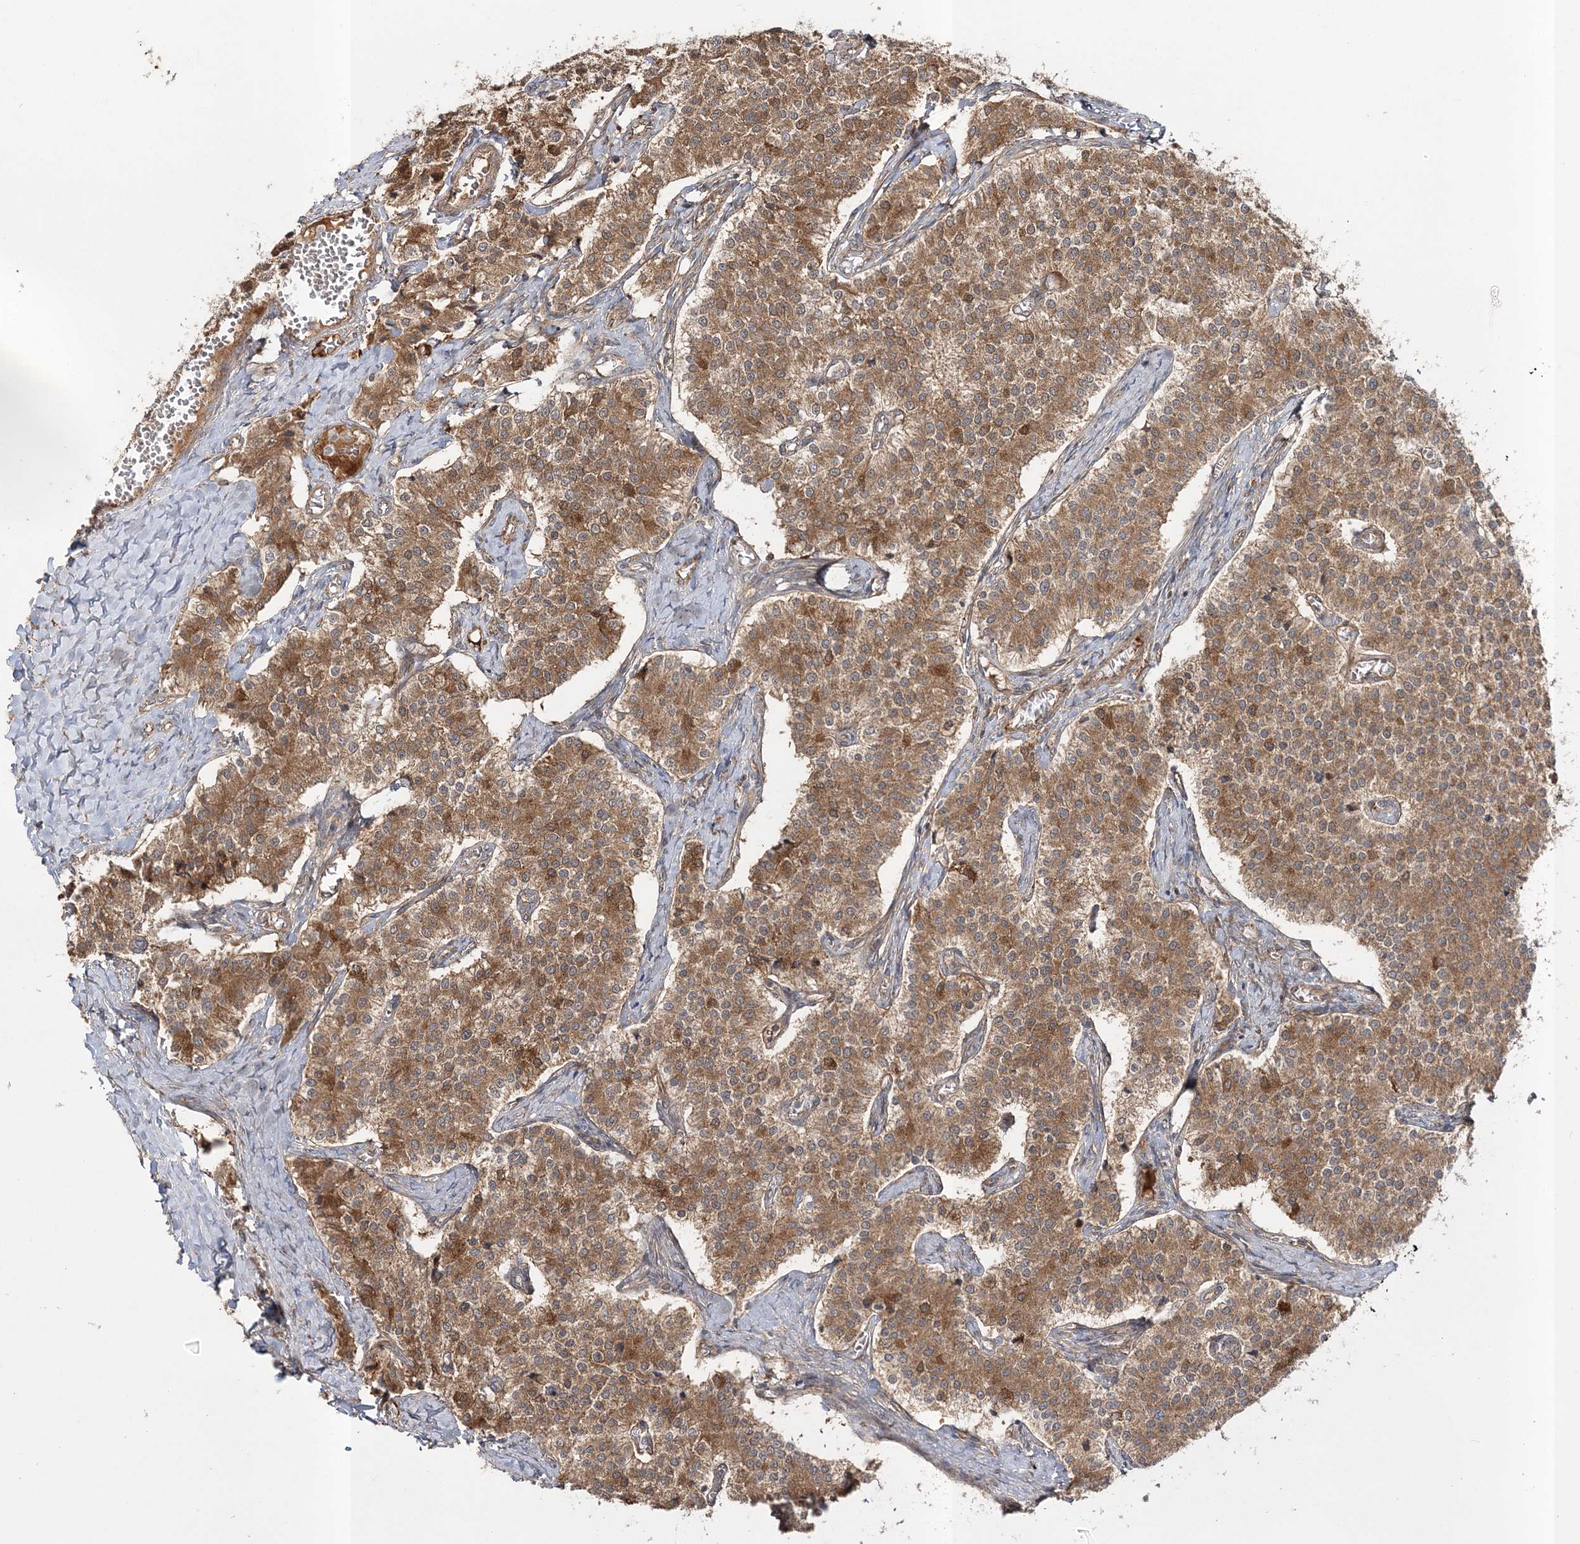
{"staining": {"intensity": "moderate", "quantity": ">75%", "location": "cytoplasmic/membranous"}, "tissue": "carcinoid", "cell_type": "Tumor cells", "image_type": "cancer", "snomed": [{"axis": "morphology", "description": "Carcinoid, malignant, NOS"}, {"axis": "topography", "description": "Colon"}], "caption": "Tumor cells show moderate cytoplasmic/membranous staining in about >75% of cells in malignant carcinoid. The protein of interest is shown in brown color, while the nuclei are stained blue.", "gene": "MOCS2", "patient": {"sex": "female", "age": 52}}